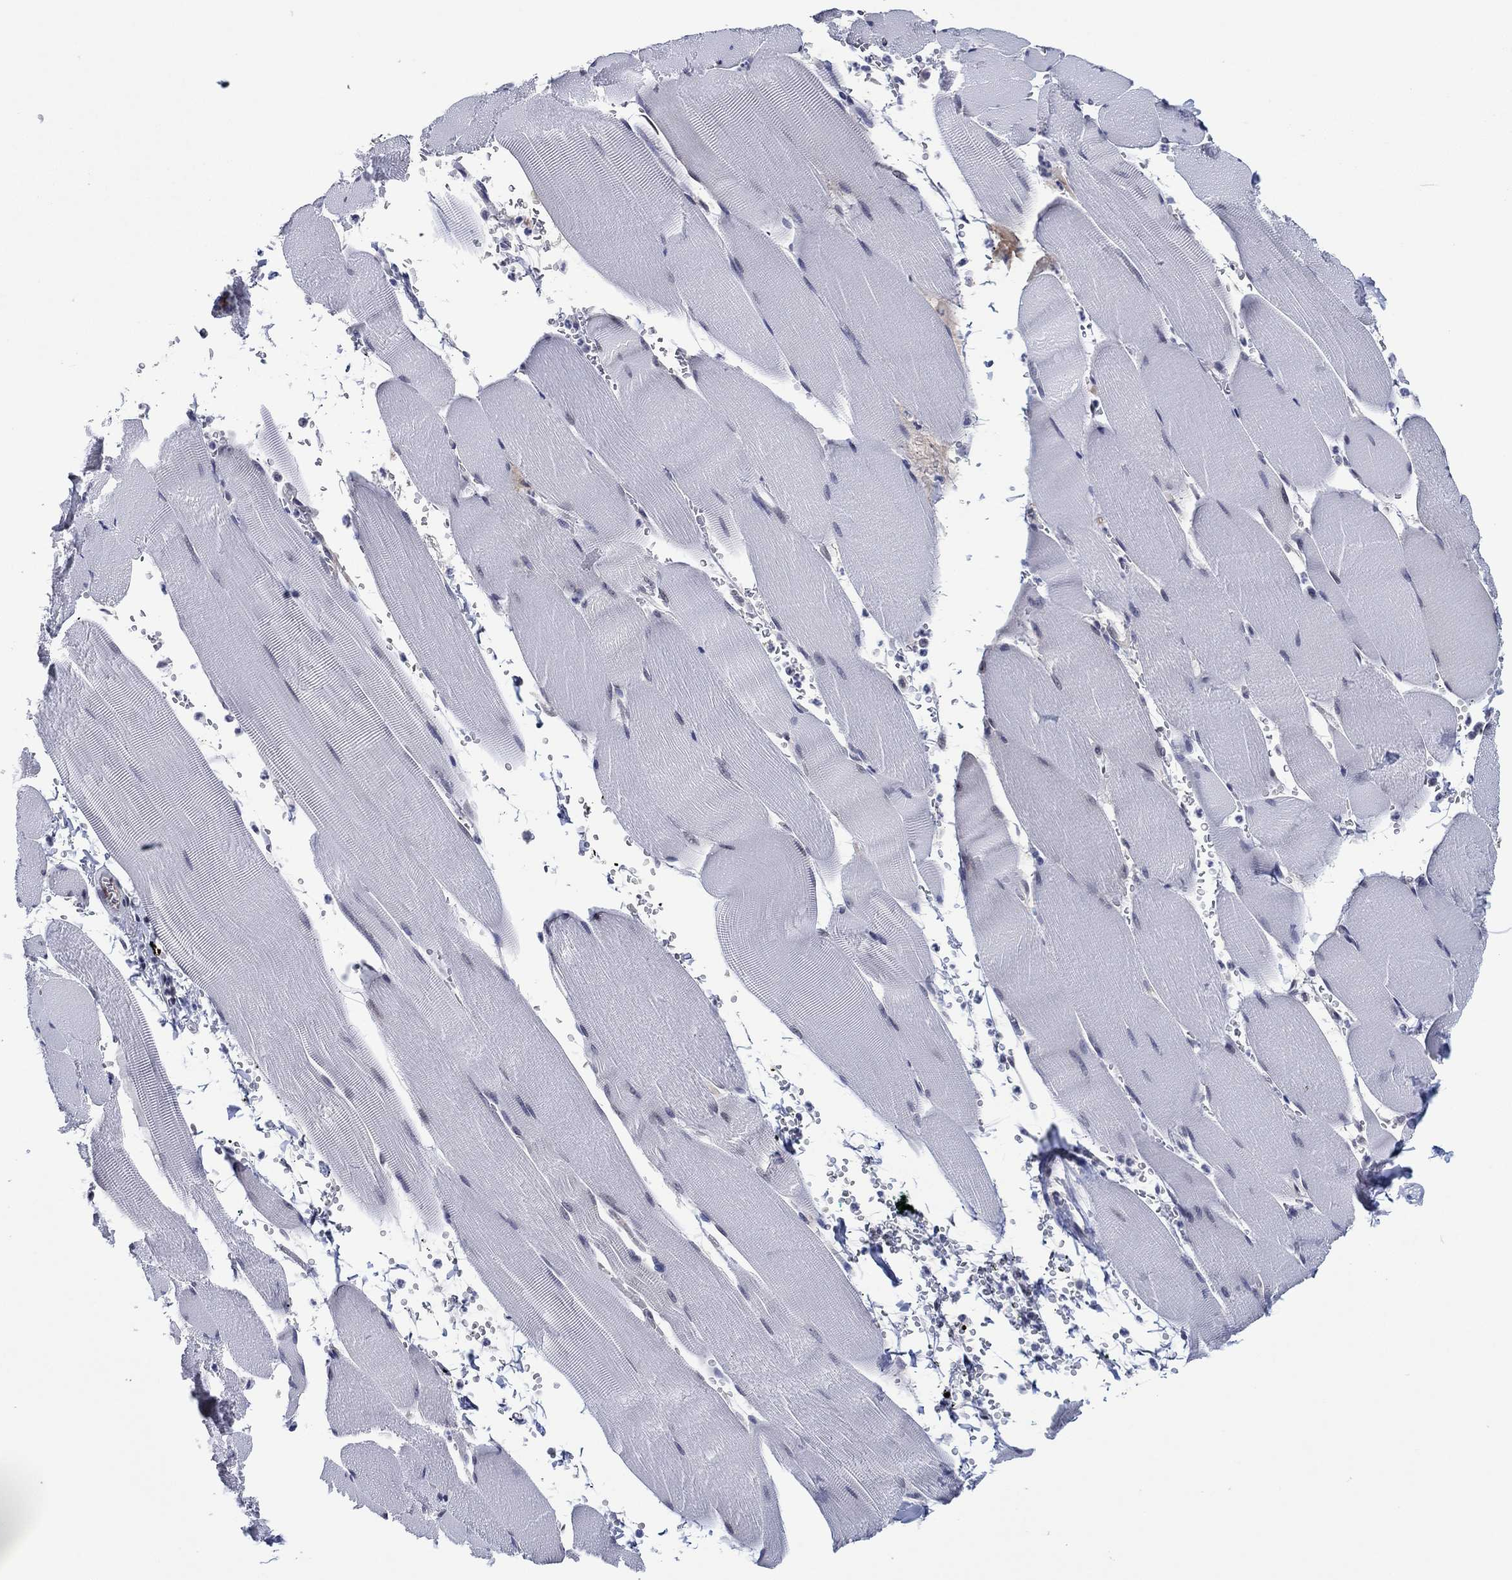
{"staining": {"intensity": "negative", "quantity": "none", "location": "none"}, "tissue": "skeletal muscle", "cell_type": "Myocytes", "image_type": "normal", "snomed": [{"axis": "morphology", "description": "Normal tissue, NOS"}, {"axis": "topography", "description": "Skeletal muscle"}], "caption": "DAB (3,3'-diaminobenzidine) immunohistochemical staining of benign human skeletal muscle reveals no significant expression in myocytes.", "gene": "GATA6", "patient": {"sex": "male", "age": 56}}